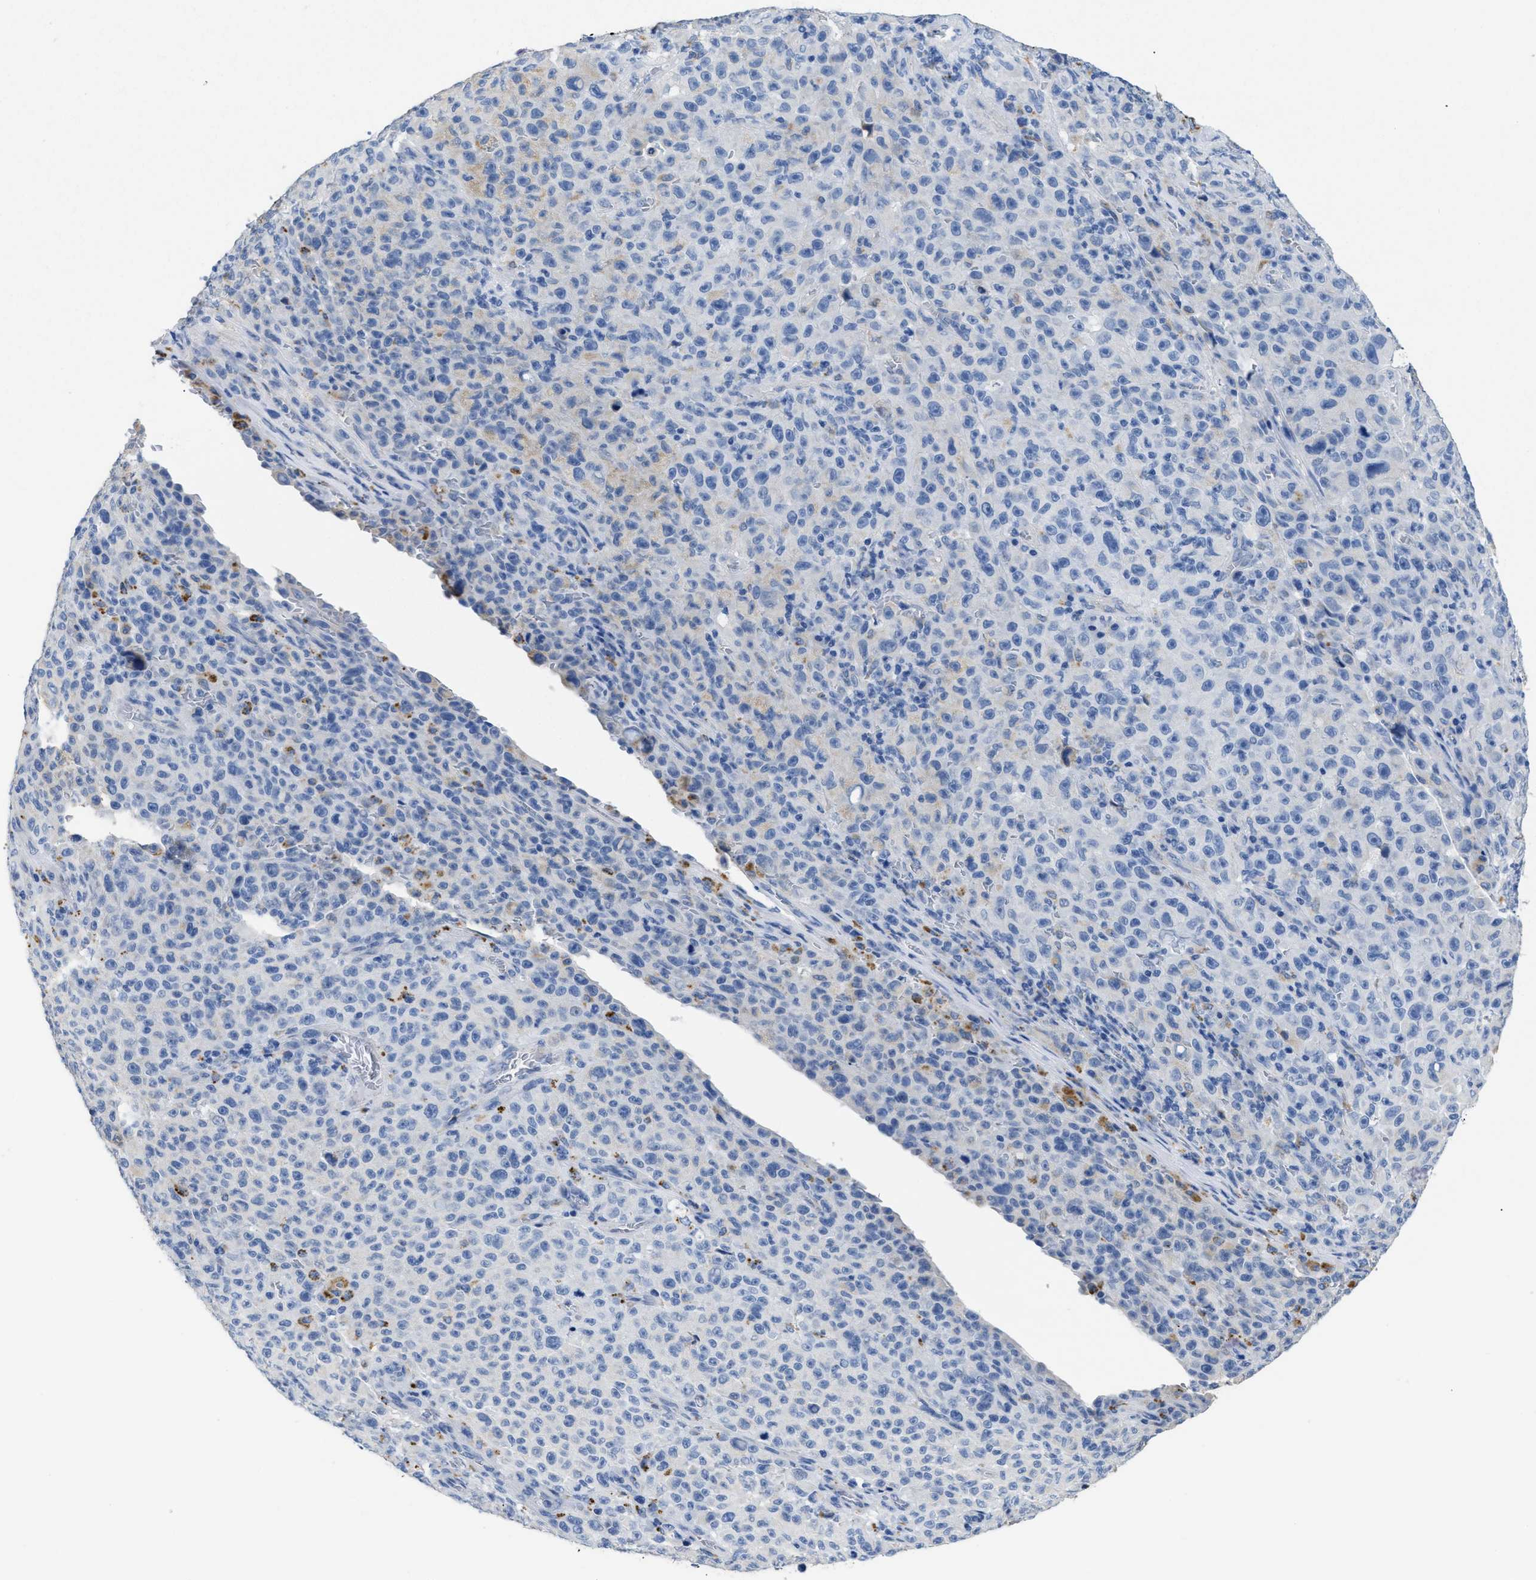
{"staining": {"intensity": "negative", "quantity": "none", "location": "none"}, "tissue": "melanoma", "cell_type": "Tumor cells", "image_type": "cancer", "snomed": [{"axis": "morphology", "description": "Malignant melanoma, NOS"}, {"axis": "topography", "description": "Skin"}], "caption": "A histopathology image of human melanoma is negative for staining in tumor cells.", "gene": "APOBEC2", "patient": {"sex": "female", "age": 82}}